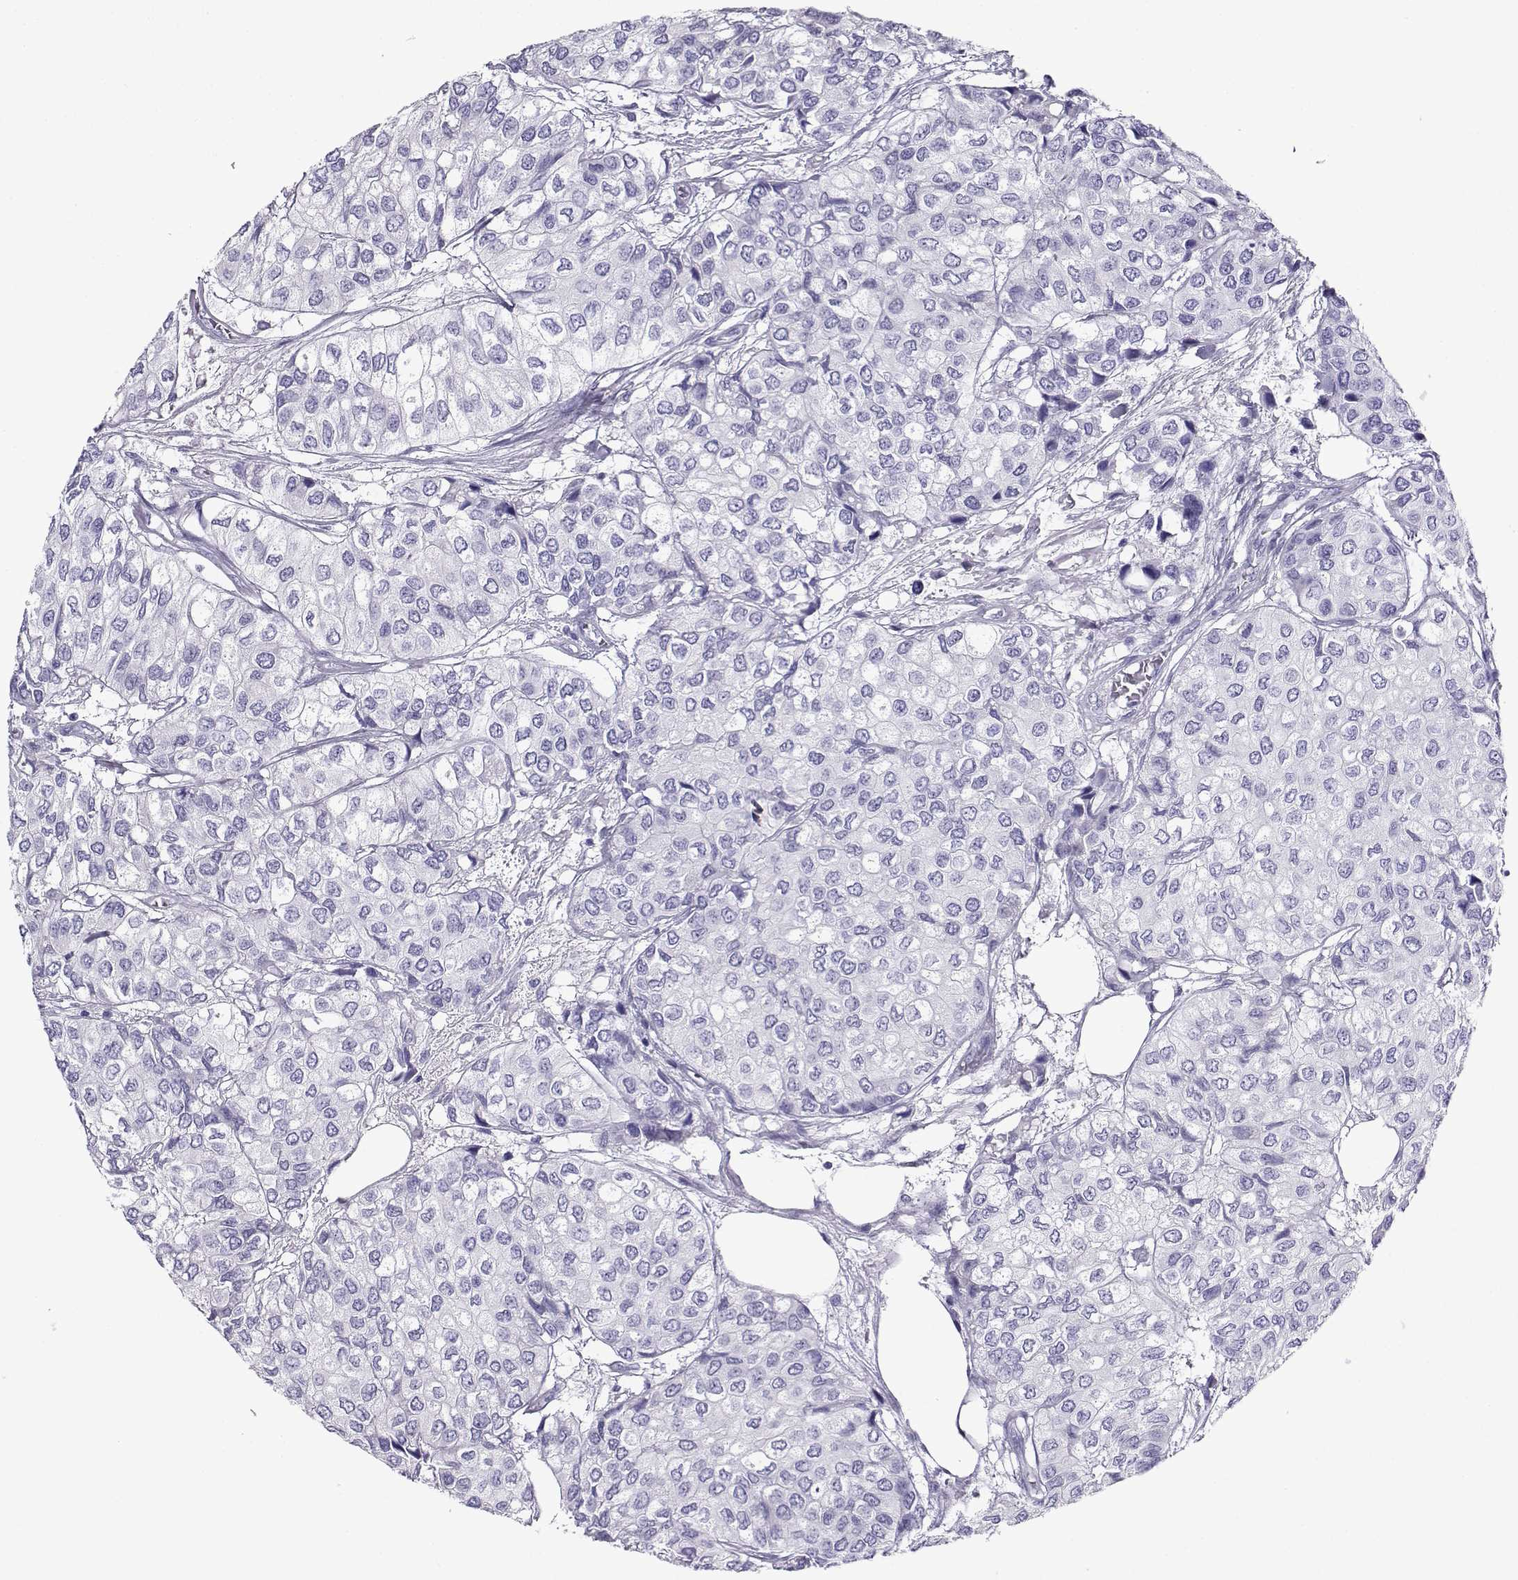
{"staining": {"intensity": "negative", "quantity": "none", "location": "none"}, "tissue": "urothelial cancer", "cell_type": "Tumor cells", "image_type": "cancer", "snomed": [{"axis": "morphology", "description": "Urothelial carcinoma, High grade"}, {"axis": "topography", "description": "Urinary bladder"}], "caption": "This is a photomicrograph of immunohistochemistry (IHC) staining of urothelial carcinoma (high-grade), which shows no expression in tumor cells. The staining is performed using DAB (3,3'-diaminobenzidine) brown chromogen with nuclei counter-stained in using hematoxylin.", "gene": "CD109", "patient": {"sex": "male", "age": 73}}